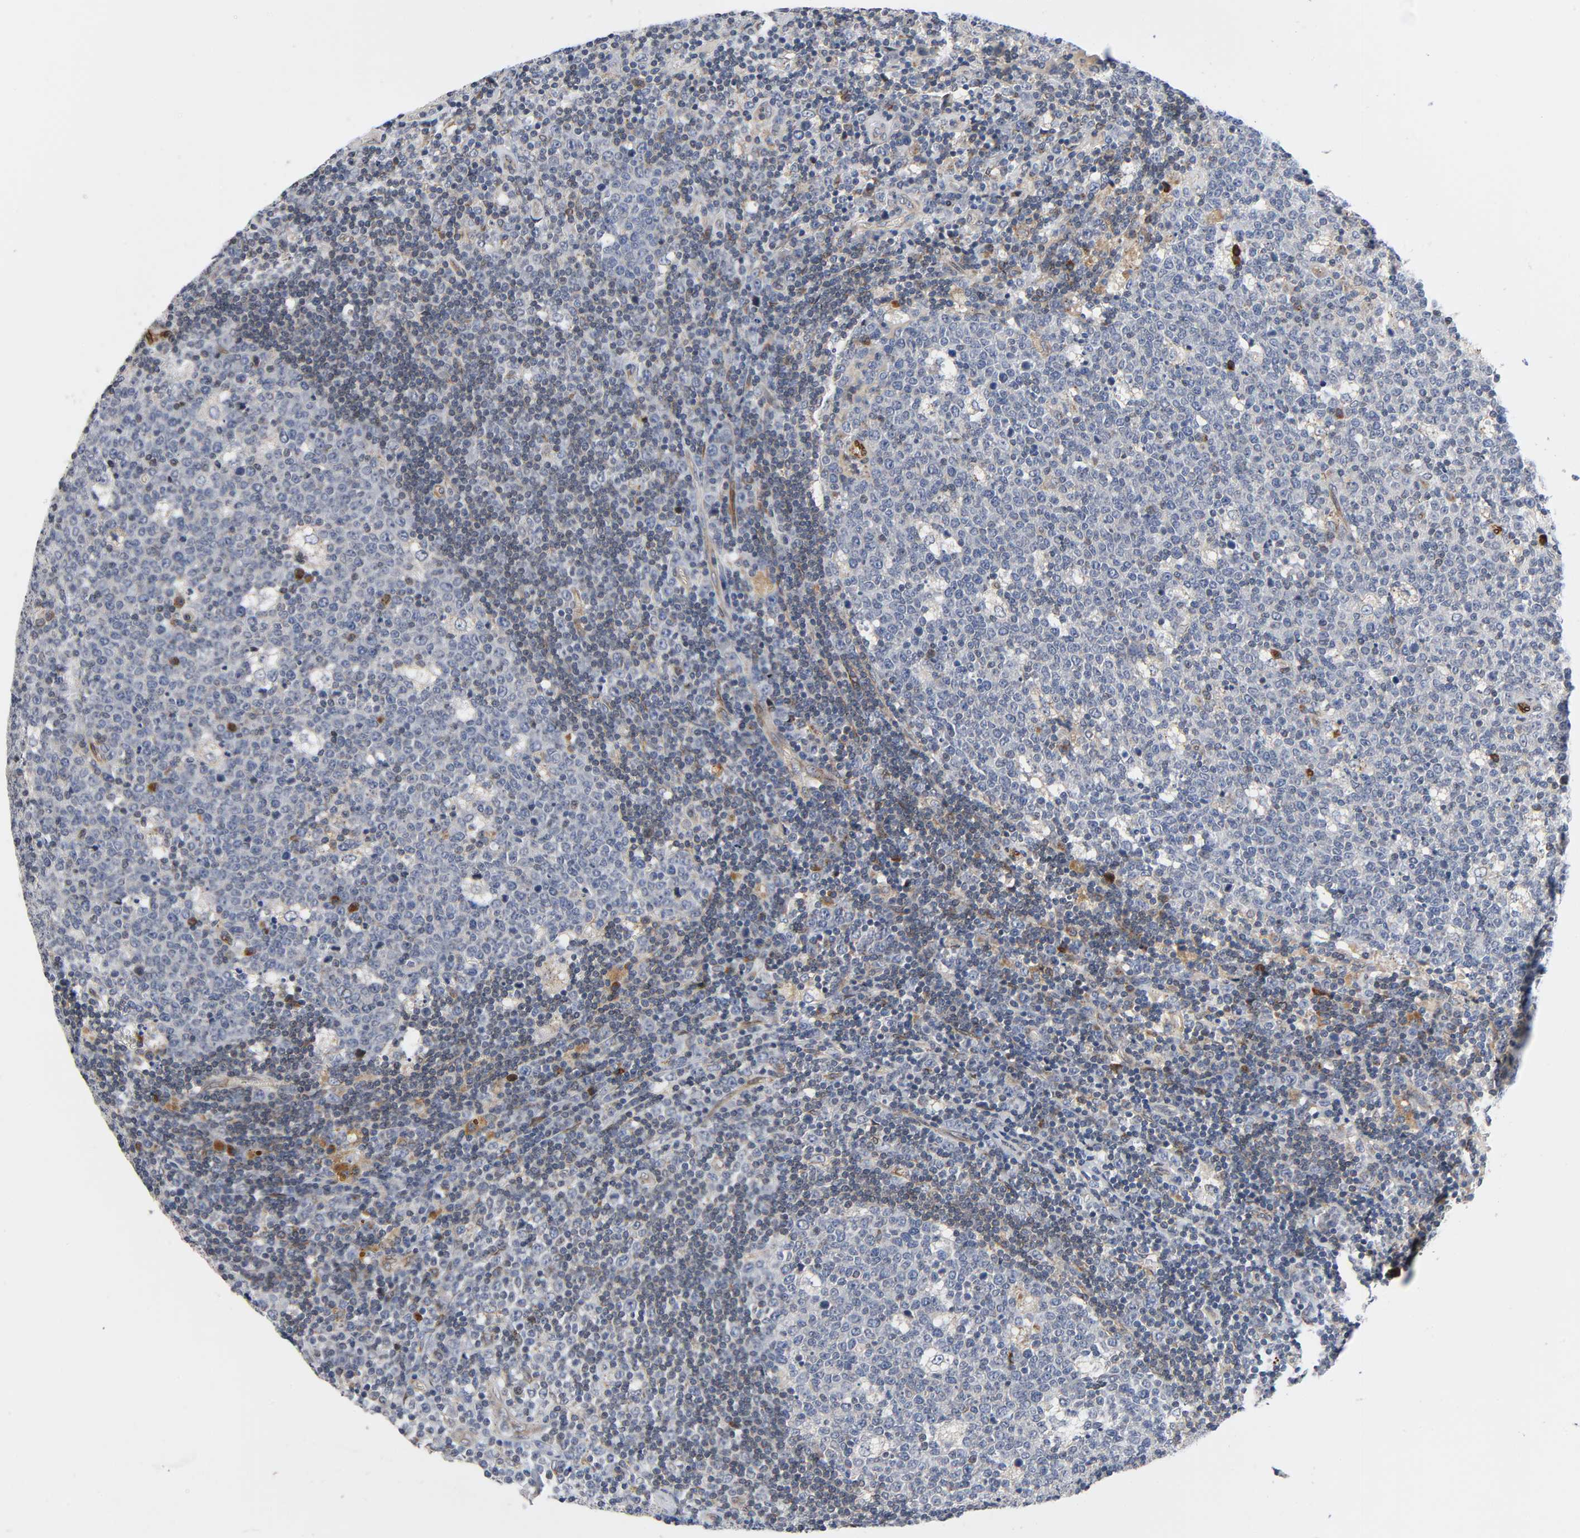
{"staining": {"intensity": "strong", "quantity": "<25%", "location": "cytoplasmic/membranous"}, "tissue": "lymph node", "cell_type": "Germinal center cells", "image_type": "normal", "snomed": [{"axis": "morphology", "description": "Normal tissue, NOS"}, {"axis": "topography", "description": "Lymph node"}, {"axis": "topography", "description": "Salivary gland"}], "caption": "Immunohistochemistry of benign human lymph node reveals medium levels of strong cytoplasmic/membranous positivity in approximately <25% of germinal center cells. (DAB IHC, brown staining for protein, blue staining for nuclei).", "gene": "ASB6", "patient": {"sex": "male", "age": 8}}